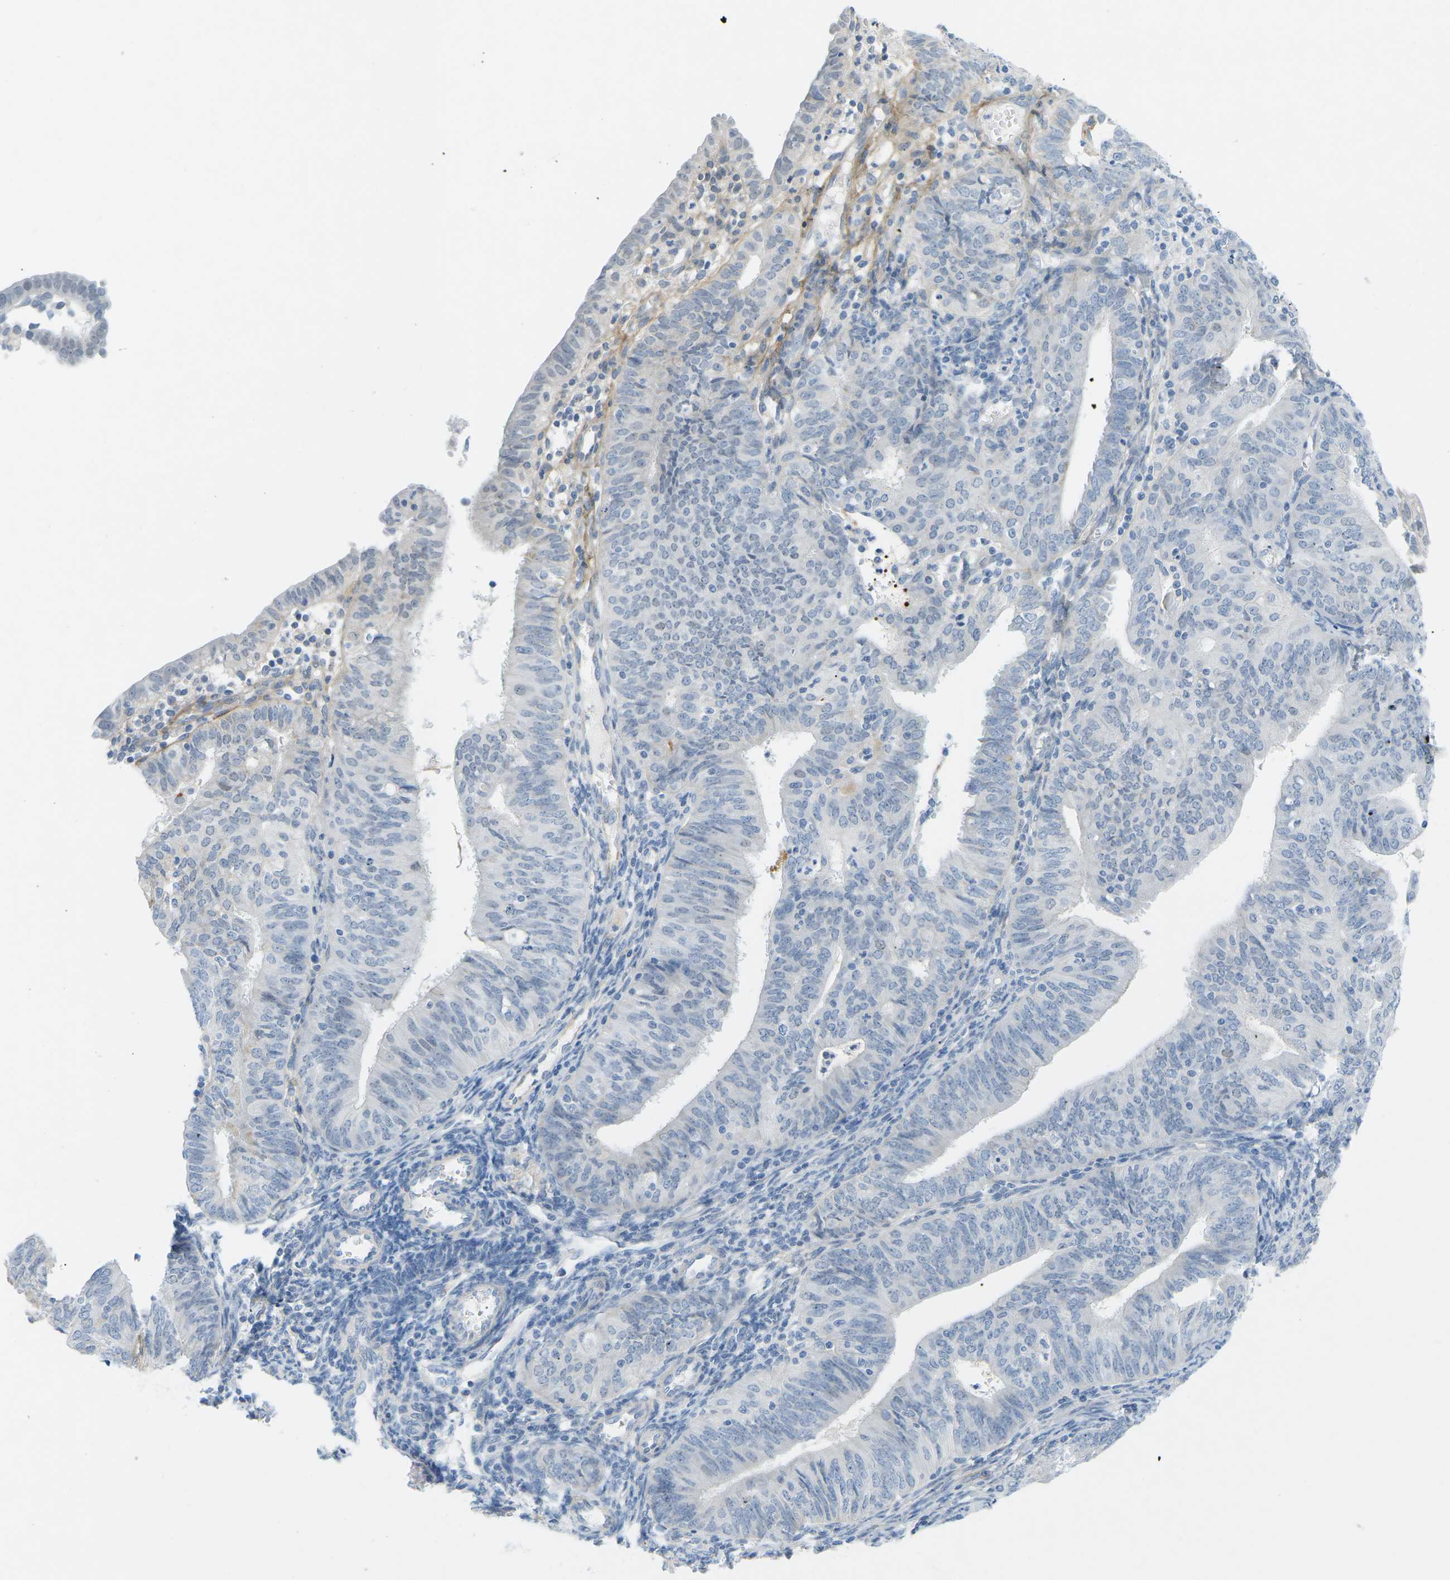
{"staining": {"intensity": "negative", "quantity": "none", "location": "none"}, "tissue": "endometrial cancer", "cell_type": "Tumor cells", "image_type": "cancer", "snomed": [{"axis": "morphology", "description": "Adenocarcinoma, NOS"}, {"axis": "topography", "description": "Endometrium"}], "caption": "Tumor cells are negative for protein expression in human adenocarcinoma (endometrial).", "gene": "HLTF", "patient": {"sex": "female", "age": 58}}